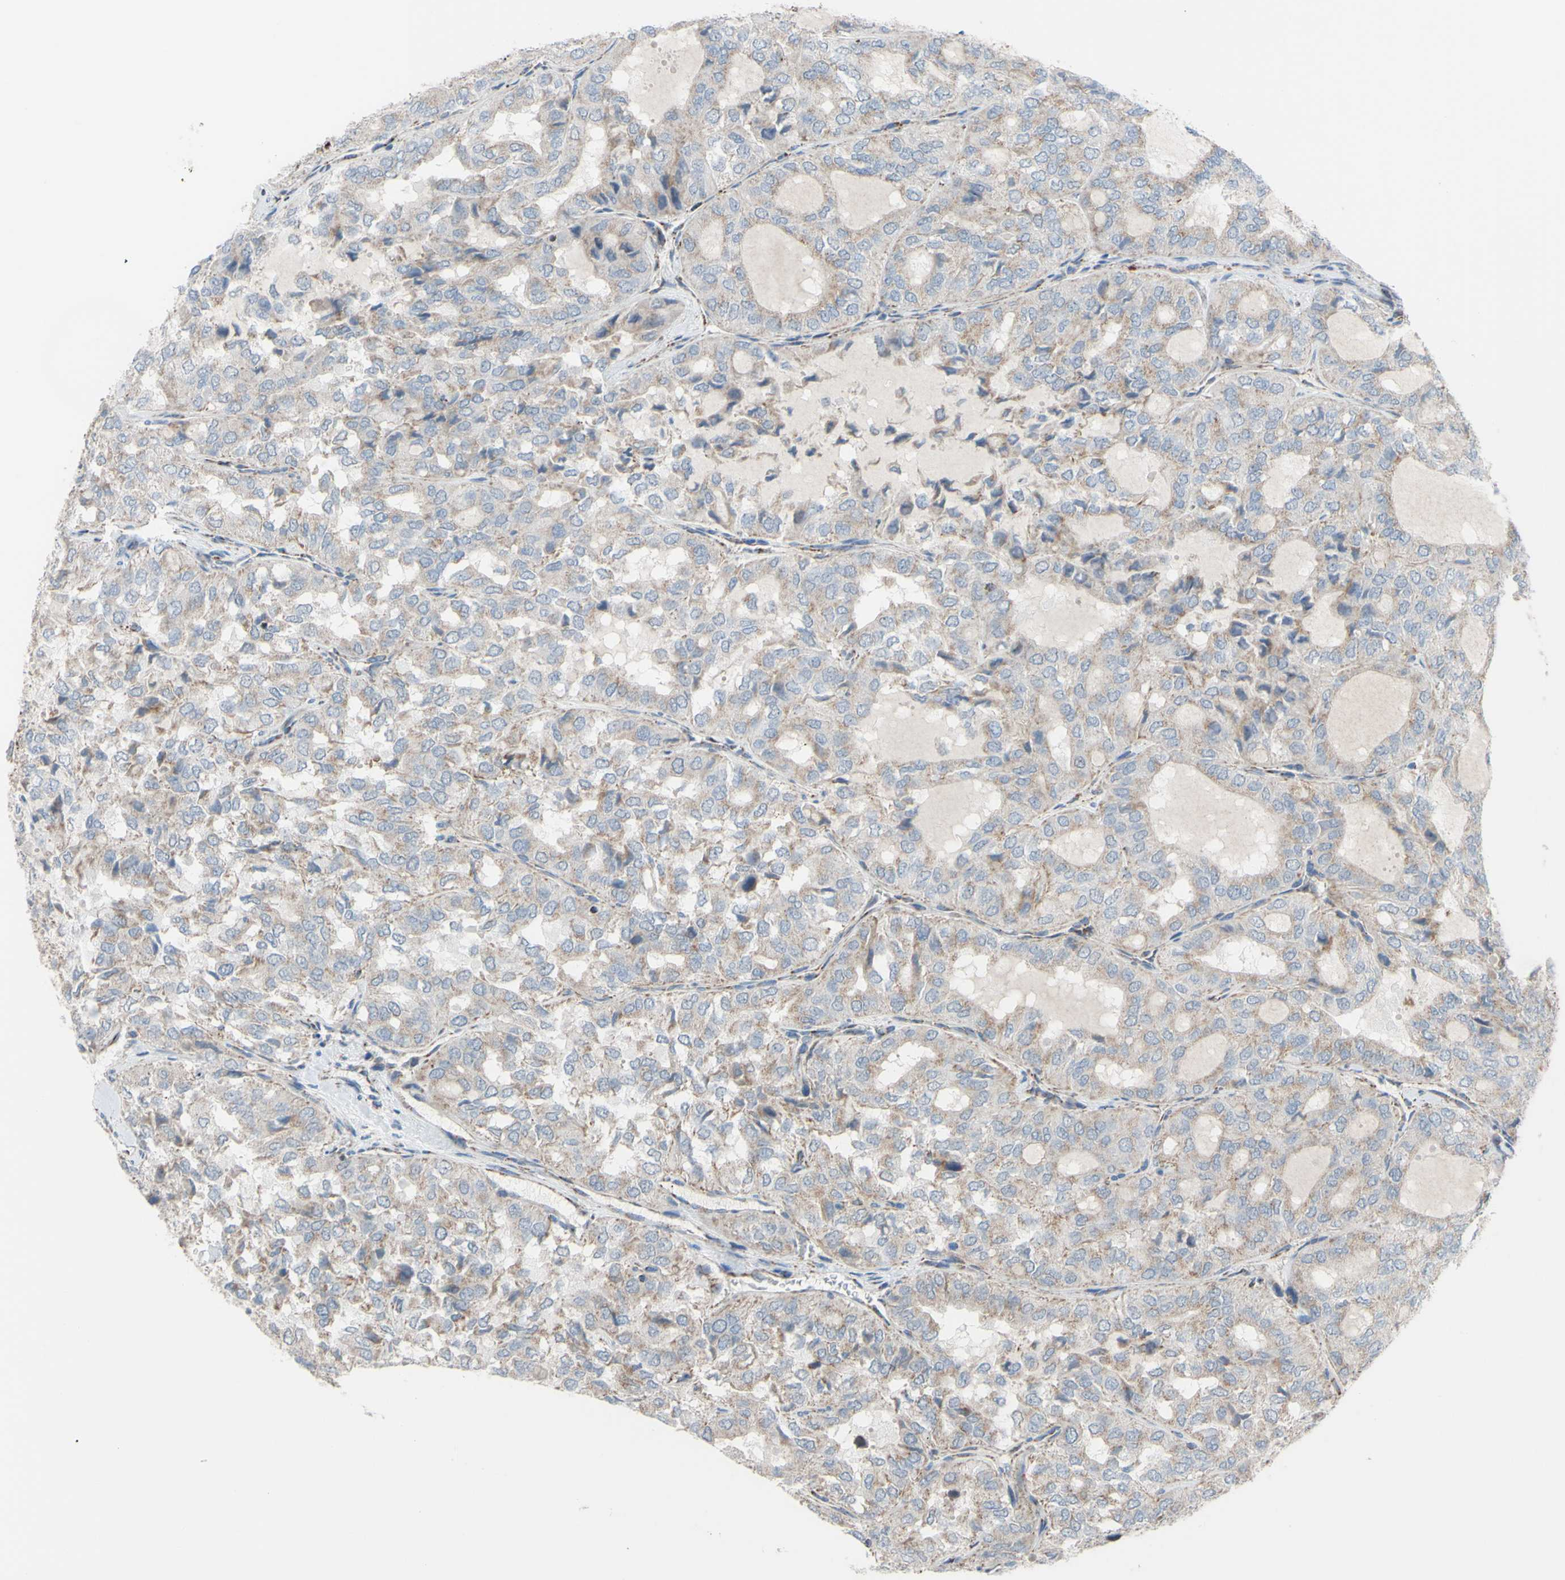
{"staining": {"intensity": "weak", "quantity": "25%-75%", "location": "cytoplasmic/membranous"}, "tissue": "thyroid cancer", "cell_type": "Tumor cells", "image_type": "cancer", "snomed": [{"axis": "morphology", "description": "Follicular adenoma carcinoma, NOS"}, {"axis": "topography", "description": "Thyroid gland"}], "caption": "Protein expression analysis of human thyroid follicular adenoma carcinoma reveals weak cytoplasmic/membranous expression in about 25%-75% of tumor cells.", "gene": "GLT8D1", "patient": {"sex": "male", "age": 75}}